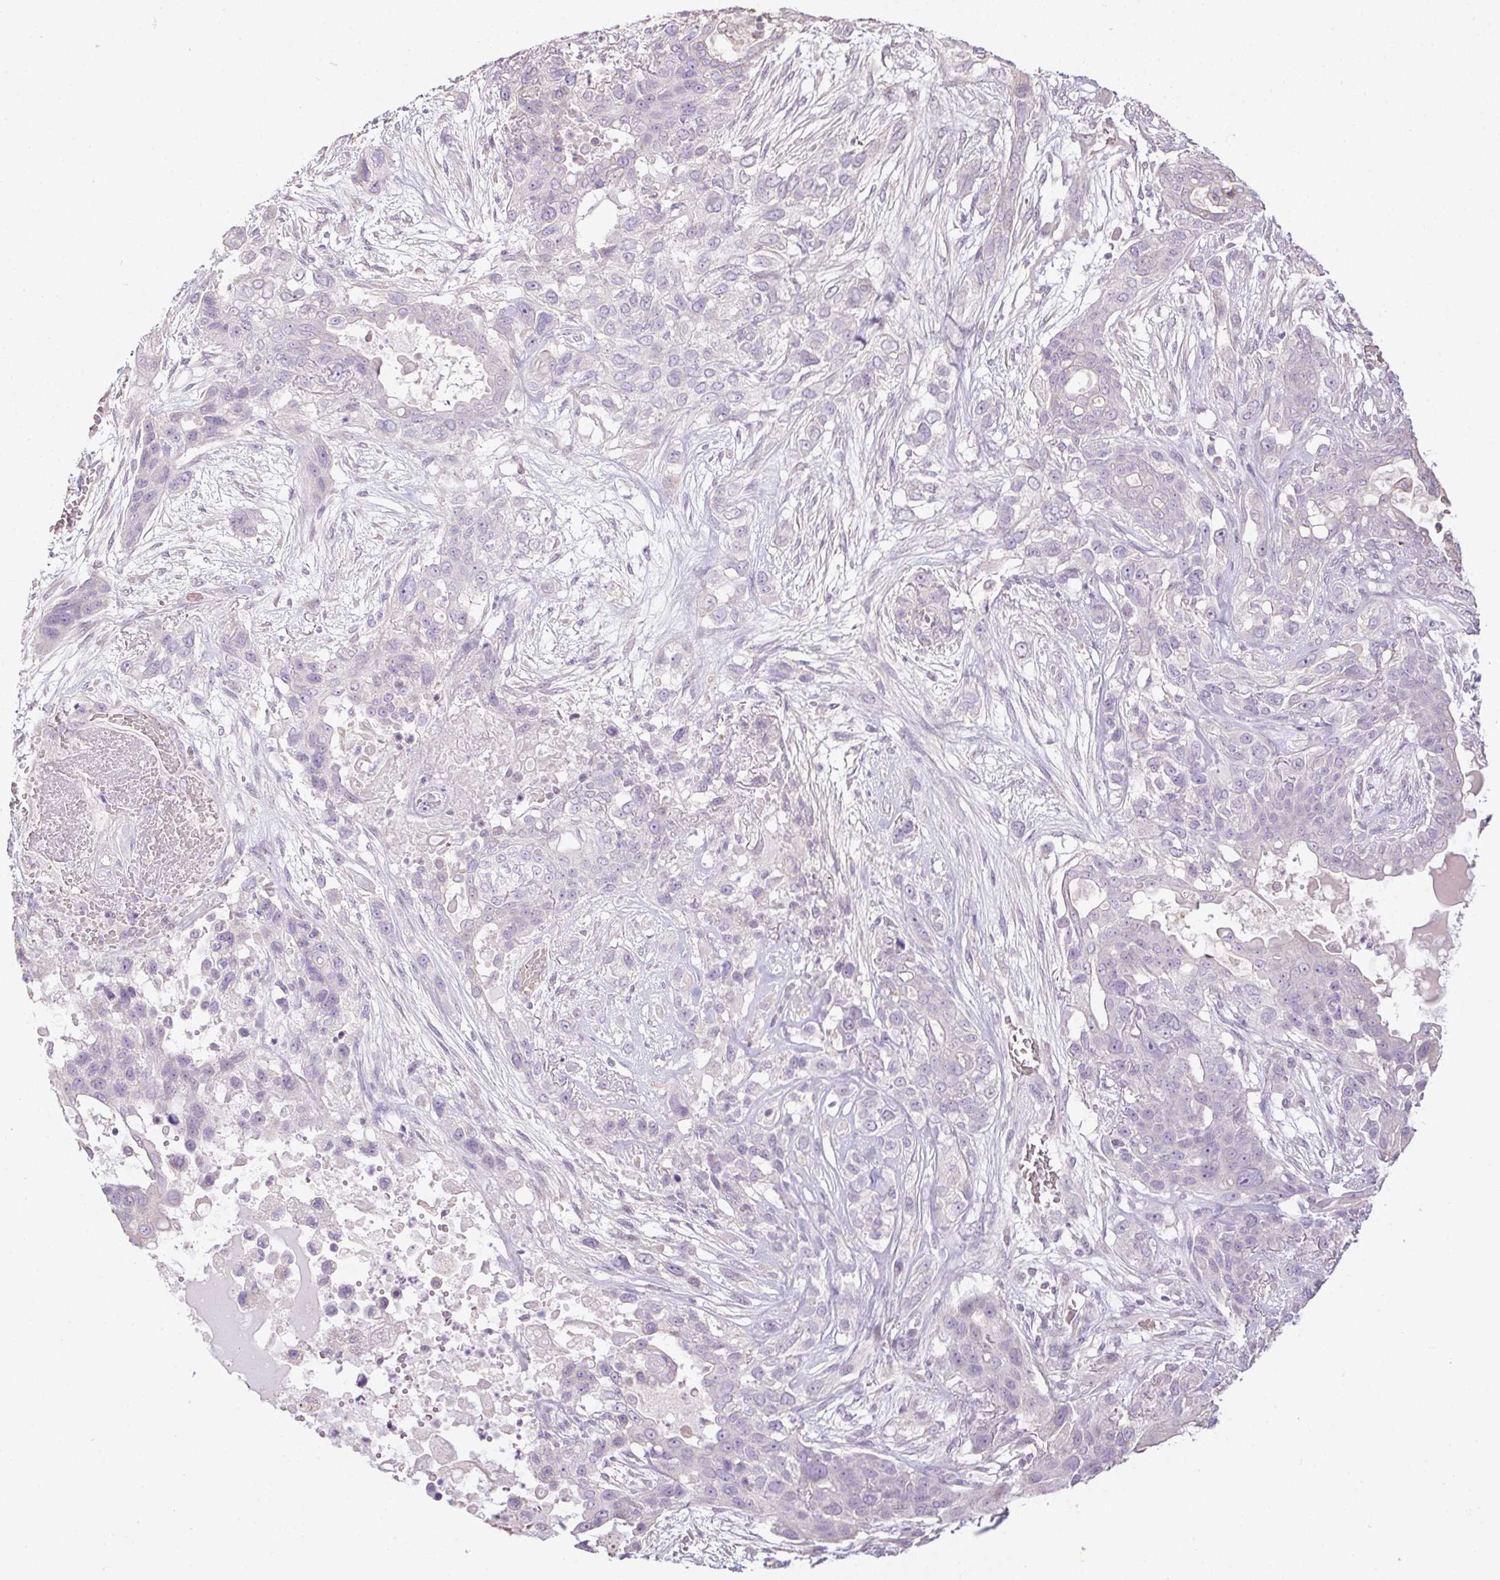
{"staining": {"intensity": "negative", "quantity": "none", "location": "none"}, "tissue": "lung cancer", "cell_type": "Tumor cells", "image_type": "cancer", "snomed": [{"axis": "morphology", "description": "Squamous cell carcinoma, NOS"}, {"axis": "topography", "description": "Lung"}], "caption": "This is a photomicrograph of IHC staining of lung cancer (squamous cell carcinoma), which shows no positivity in tumor cells. The staining is performed using DAB brown chromogen with nuclei counter-stained in using hematoxylin.", "gene": "CTCFL", "patient": {"sex": "female", "age": 70}}